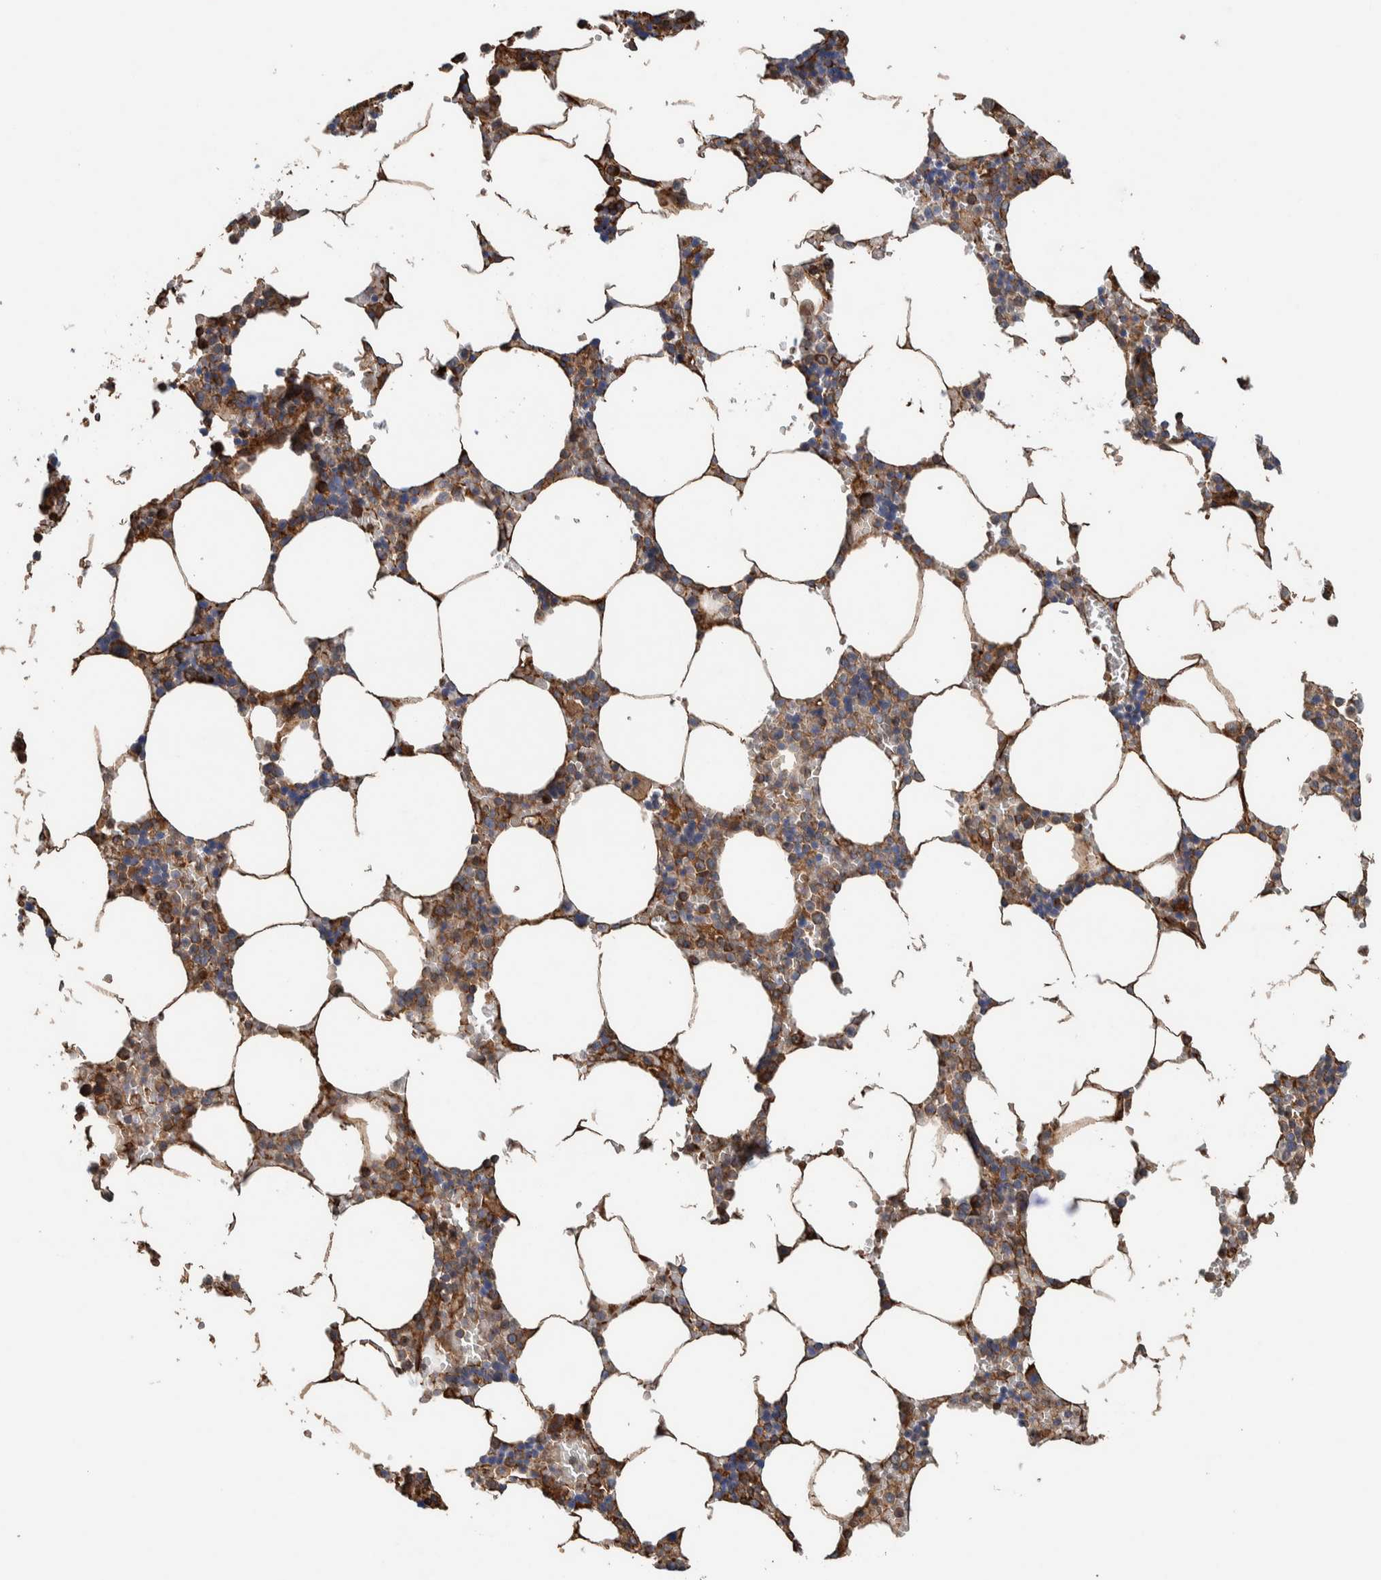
{"staining": {"intensity": "moderate", "quantity": "25%-75%", "location": "cytoplasmic/membranous"}, "tissue": "bone marrow", "cell_type": "Hematopoietic cells", "image_type": "normal", "snomed": [{"axis": "morphology", "description": "Normal tissue, NOS"}, {"axis": "topography", "description": "Bone marrow"}], "caption": "Immunohistochemical staining of unremarkable human bone marrow reveals moderate cytoplasmic/membranous protein positivity in about 25%-75% of hematopoietic cells. The staining was performed using DAB to visualize the protein expression in brown, while the nuclei were stained in blue with hematoxylin (Magnification: 20x).", "gene": "PKD1L1", "patient": {"sex": "male", "age": 70}}